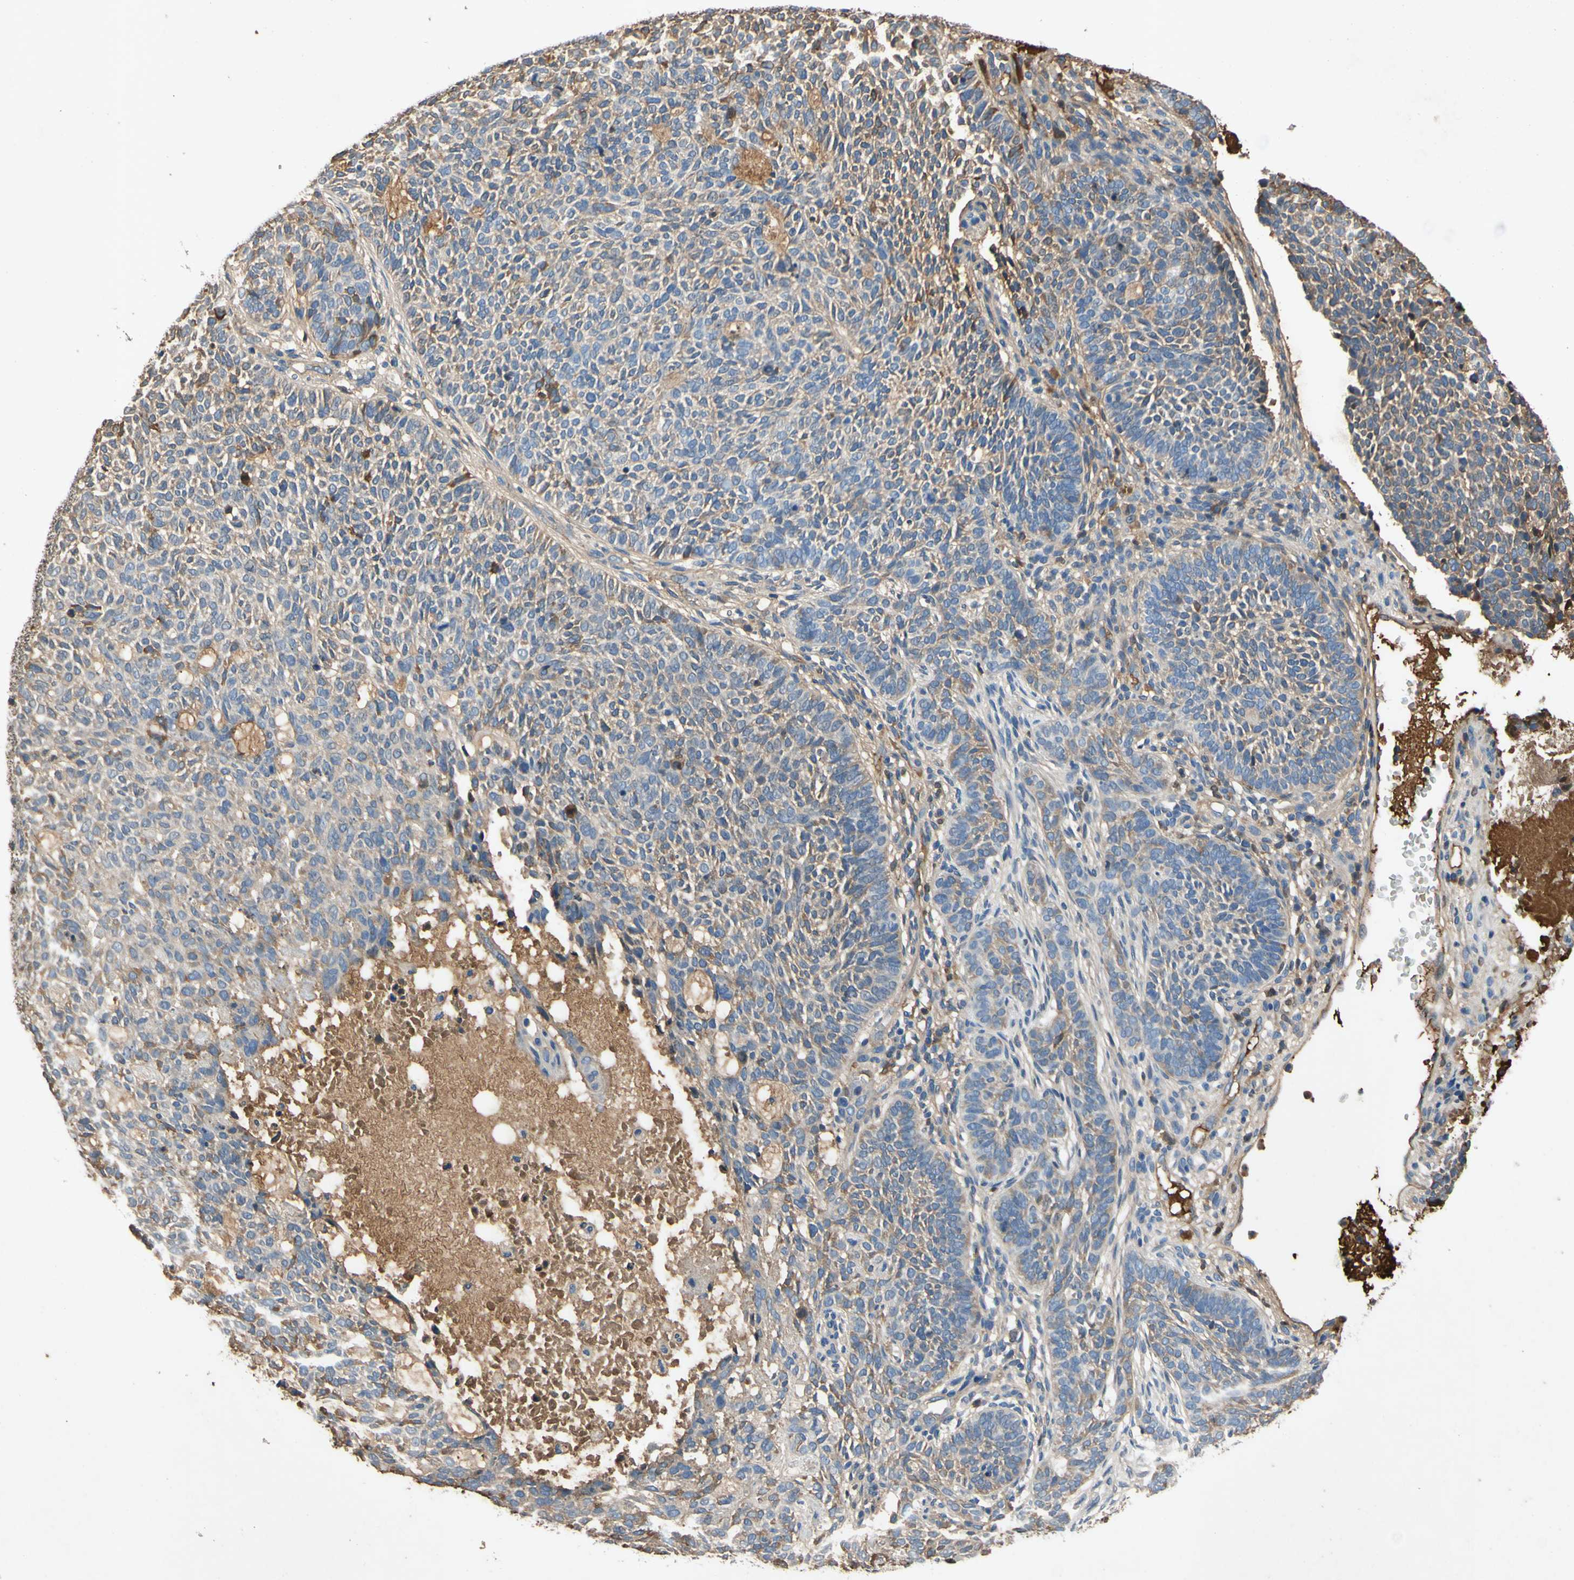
{"staining": {"intensity": "moderate", "quantity": "25%-75%", "location": "cytoplasmic/membranous"}, "tissue": "skin cancer", "cell_type": "Tumor cells", "image_type": "cancer", "snomed": [{"axis": "morphology", "description": "Basal cell carcinoma"}, {"axis": "topography", "description": "Skin"}], "caption": "Immunohistochemistry (IHC) of human skin cancer exhibits medium levels of moderate cytoplasmic/membranous positivity in about 25%-75% of tumor cells.", "gene": "TIMP2", "patient": {"sex": "male", "age": 87}}